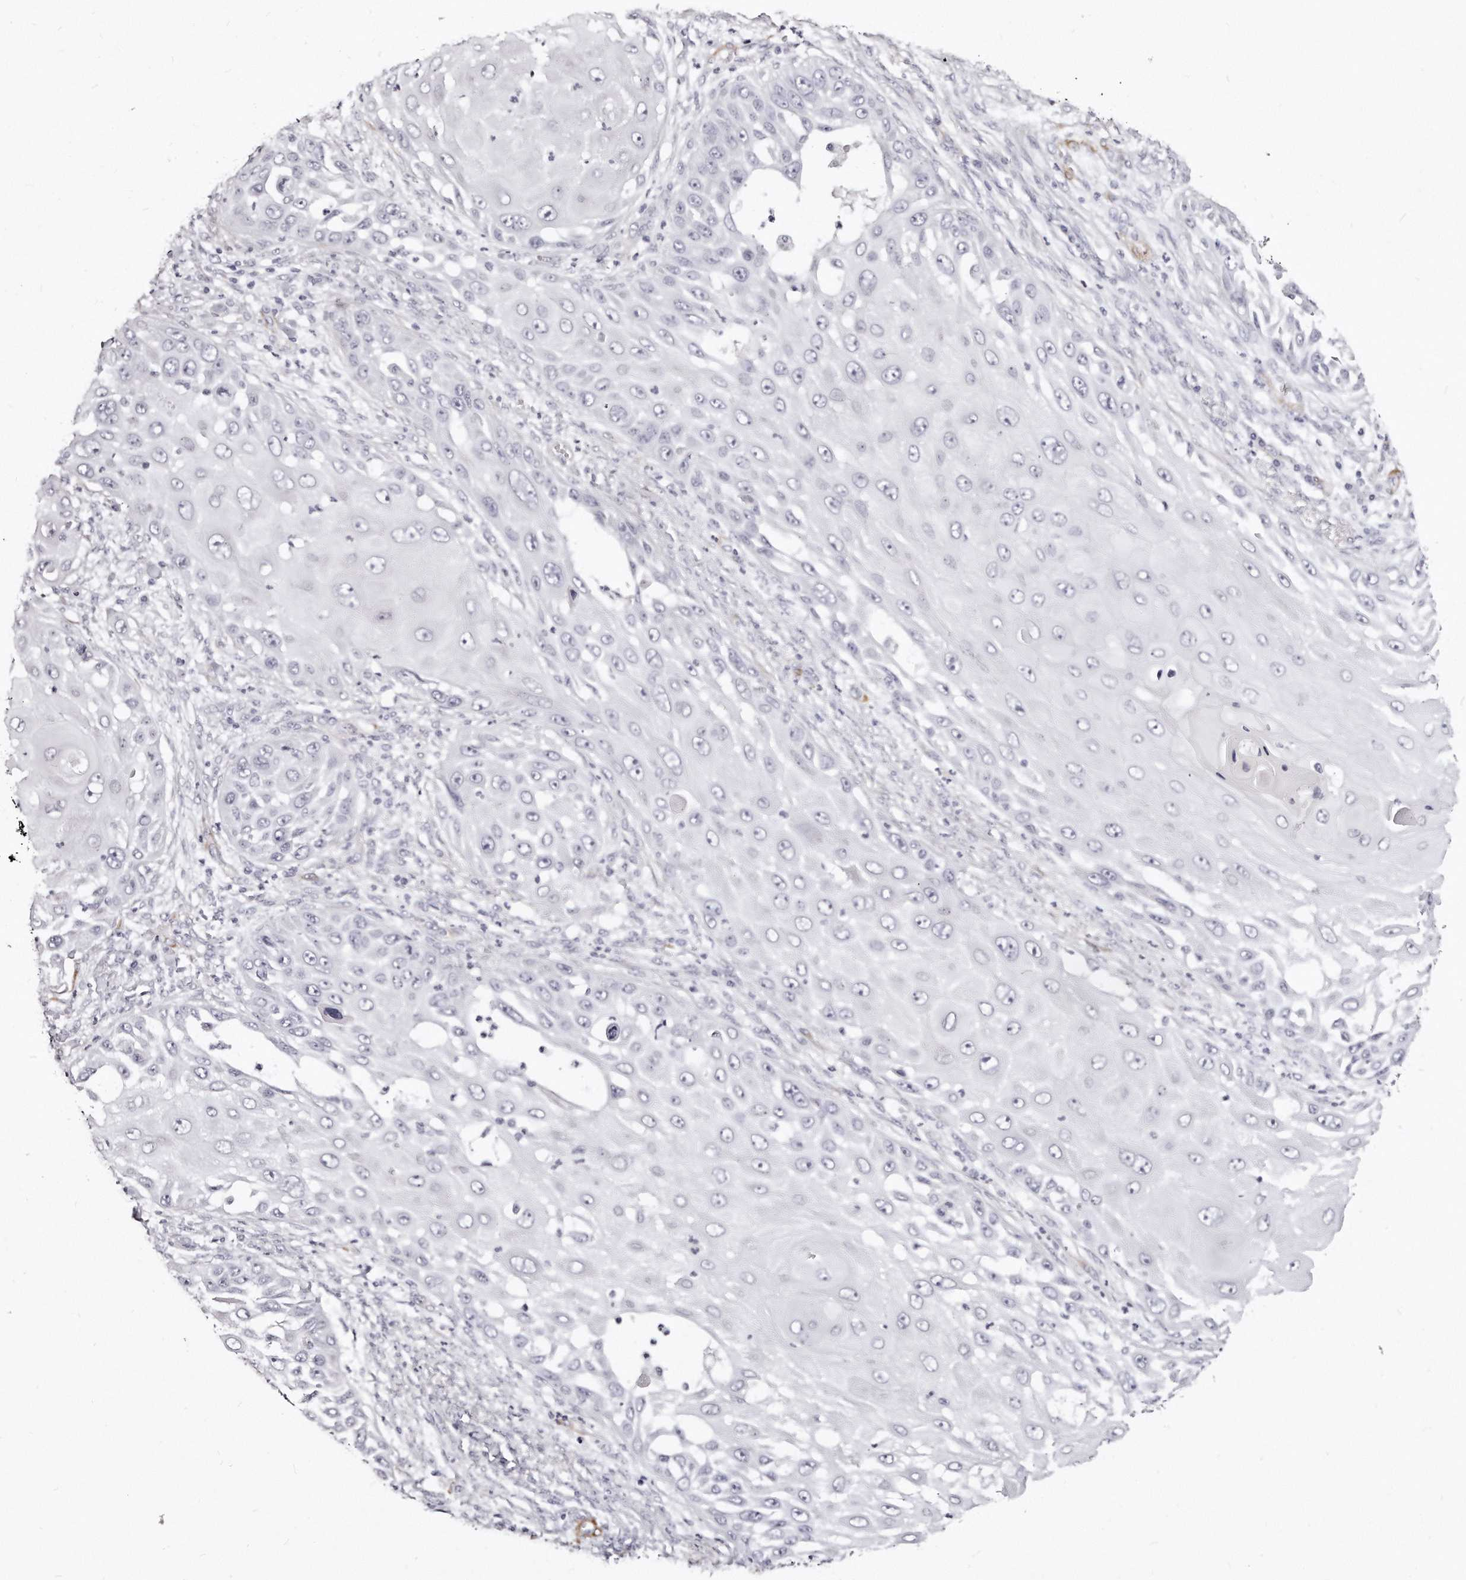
{"staining": {"intensity": "negative", "quantity": "none", "location": "none"}, "tissue": "skin cancer", "cell_type": "Tumor cells", "image_type": "cancer", "snomed": [{"axis": "morphology", "description": "Squamous cell carcinoma, NOS"}, {"axis": "topography", "description": "Skin"}], "caption": "High magnification brightfield microscopy of skin cancer stained with DAB (brown) and counterstained with hematoxylin (blue): tumor cells show no significant staining. (Immunohistochemistry, brightfield microscopy, high magnification).", "gene": "LMOD1", "patient": {"sex": "female", "age": 44}}